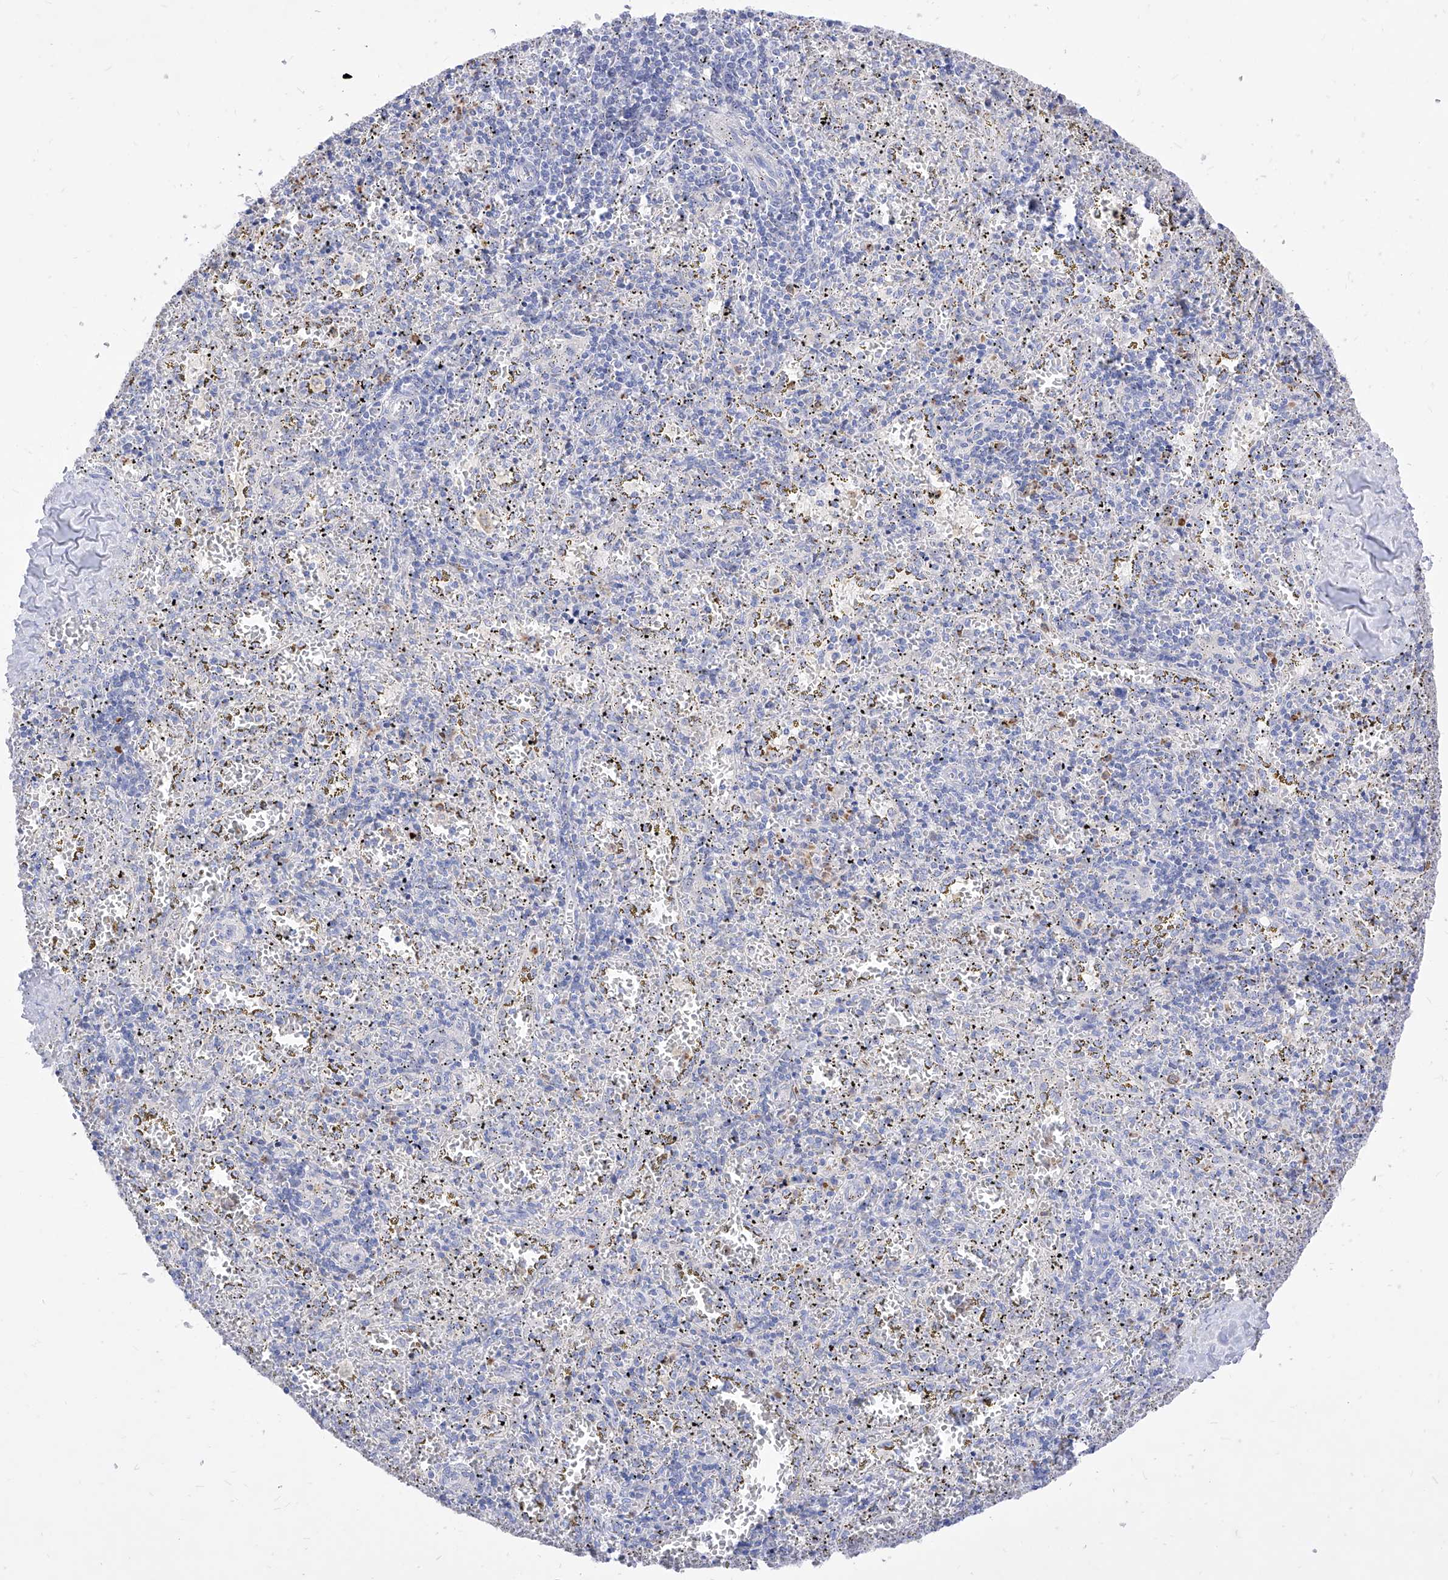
{"staining": {"intensity": "weak", "quantity": "<25%", "location": "cytoplasmic/membranous"}, "tissue": "spleen", "cell_type": "Cells in red pulp", "image_type": "normal", "snomed": [{"axis": "morphology", "description": "Normal tissue, NOS"}, {"axis": "topography", "description": "Spleen"}], "caption": "Cells in red pulp show no significant expression in unremarkable spleen.", "gene": "VAX1", "patient": {"sex": "male", "age": 11}}